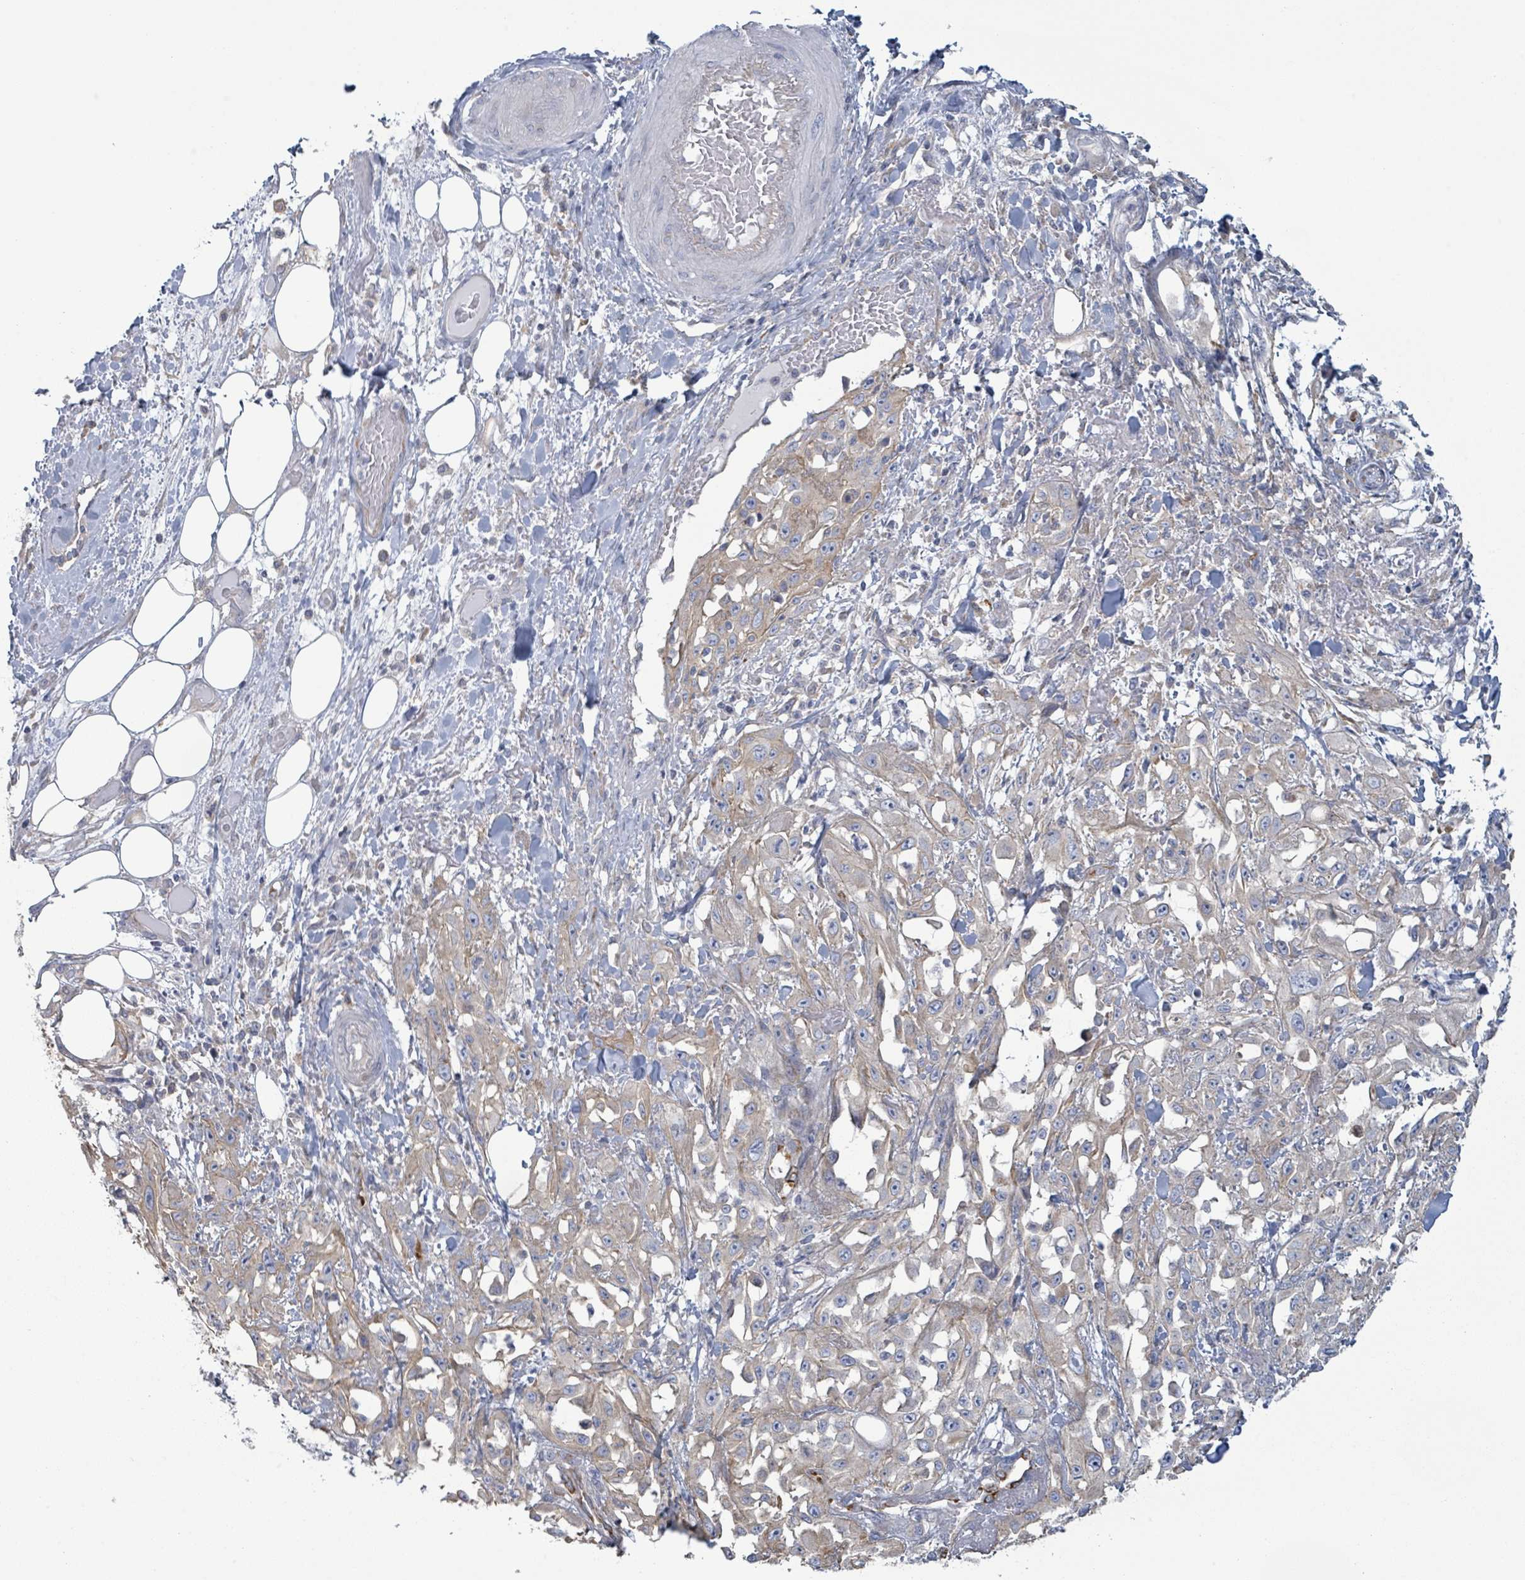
{"staining": {"intensity": "negative", "quantity": "none", "location": "none"}, "tissue": "skin cancer", "cell_type": "Tumor cells", "image_type": "cancer", "snomed": [{"axis": "morphology", "description": "Squamous cell carcinoma, NOS"}, {"axis": "morphology", "description": "Squamous cell carcinoma, metastatic, NOS"}, {"axis": "topography", "description": "Skin"}, {"axis": "topography", "description": "Lymph node"}], "caption": "High power microscopy histopathology image of an immunohistochemistry photomicrograph of skin cancer (metastatic squamous cell carcinoma), revealing no significant expression in tumor cells.", "gene": "COL13A1", "patient": {"sex": "male", "age": 75}}